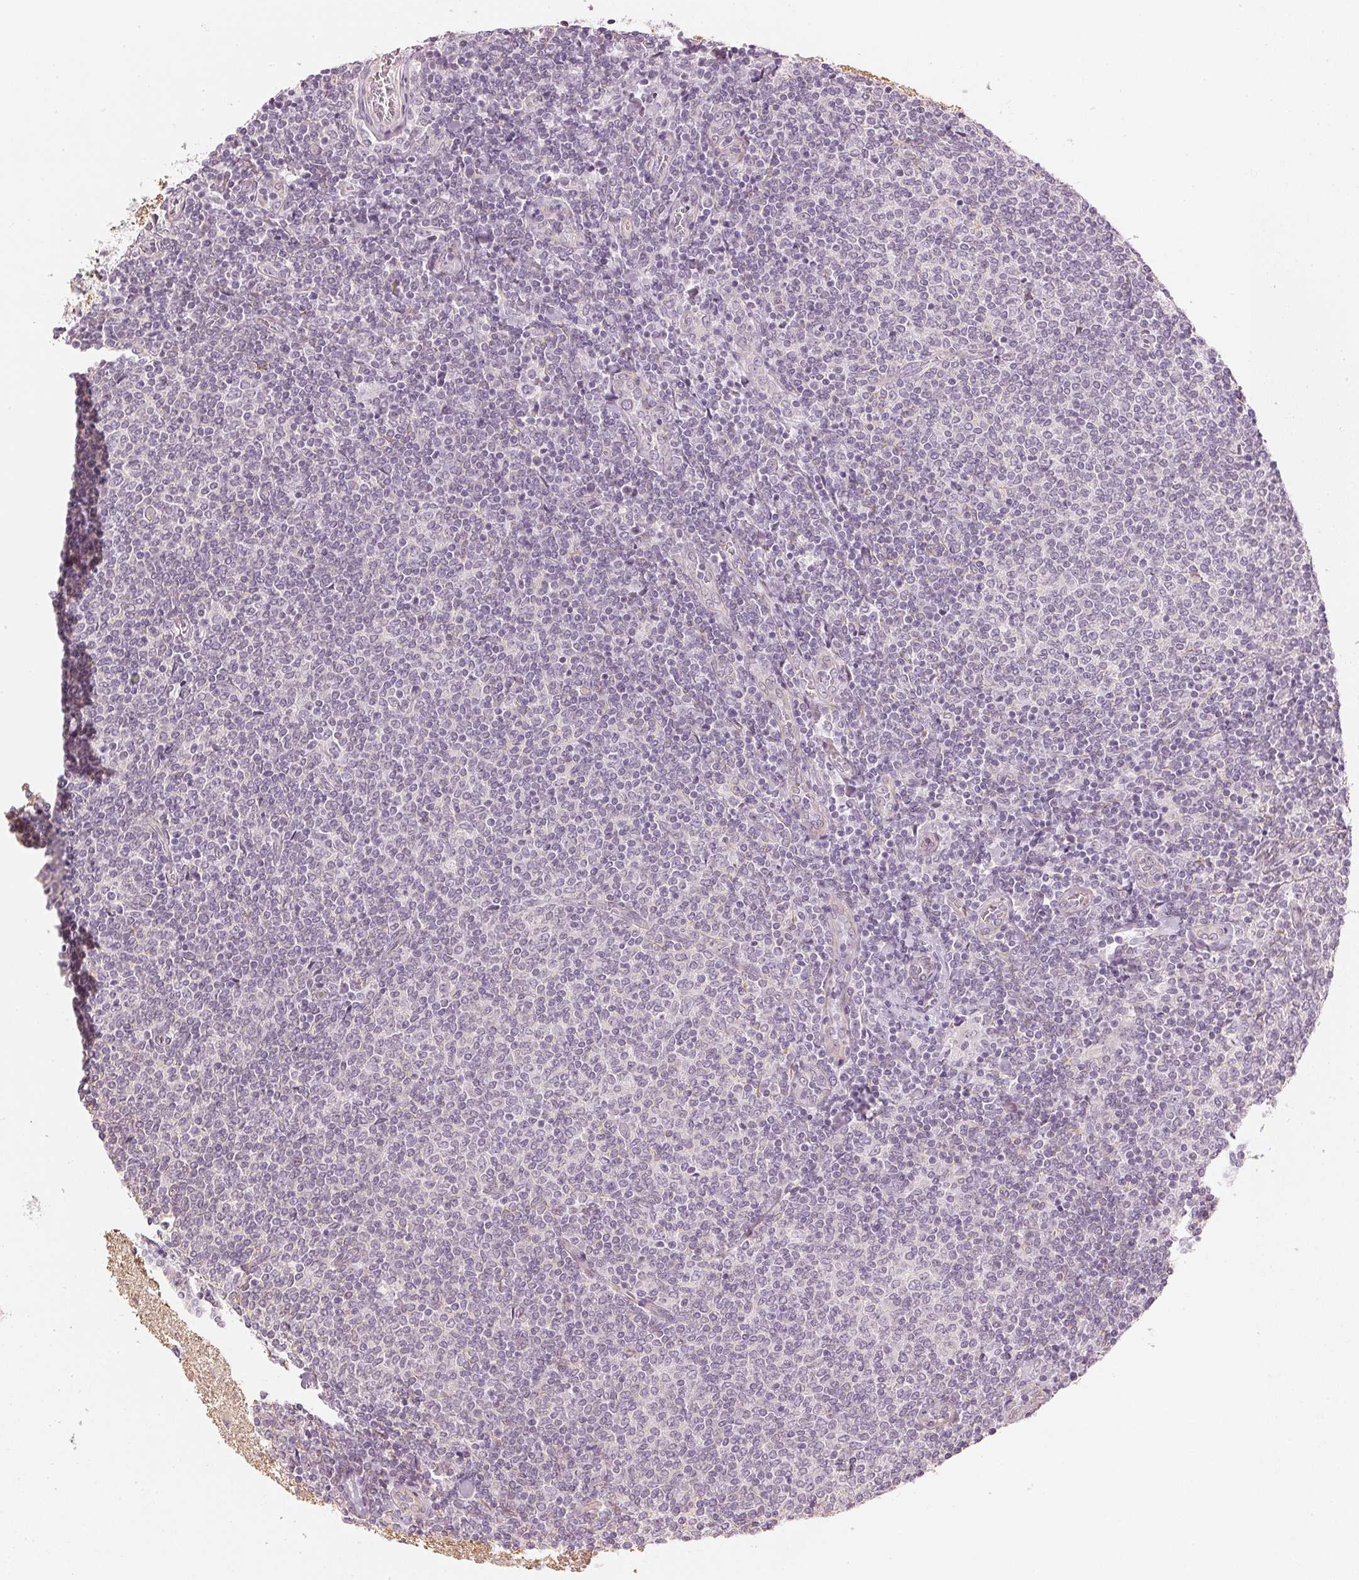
{"staining": {"intensity": "negative", "quantity": "none", "location": "none"}, "tissue": "lymphoma", "cell_type": "Tumor cells", "image_type": "cancer", "snomed": [{"axis": "morphology", "description": "Malignant lymphoma, non-Hodgkin's type, Low grade"}, {"axis": "topography", "description": "Lymph node"}], "caption": "This is an IHC image of human lymphoma. There is no staining in tumor cells.", "gene": "APLP1", "patient": {"sex": "male", "age": 52}}